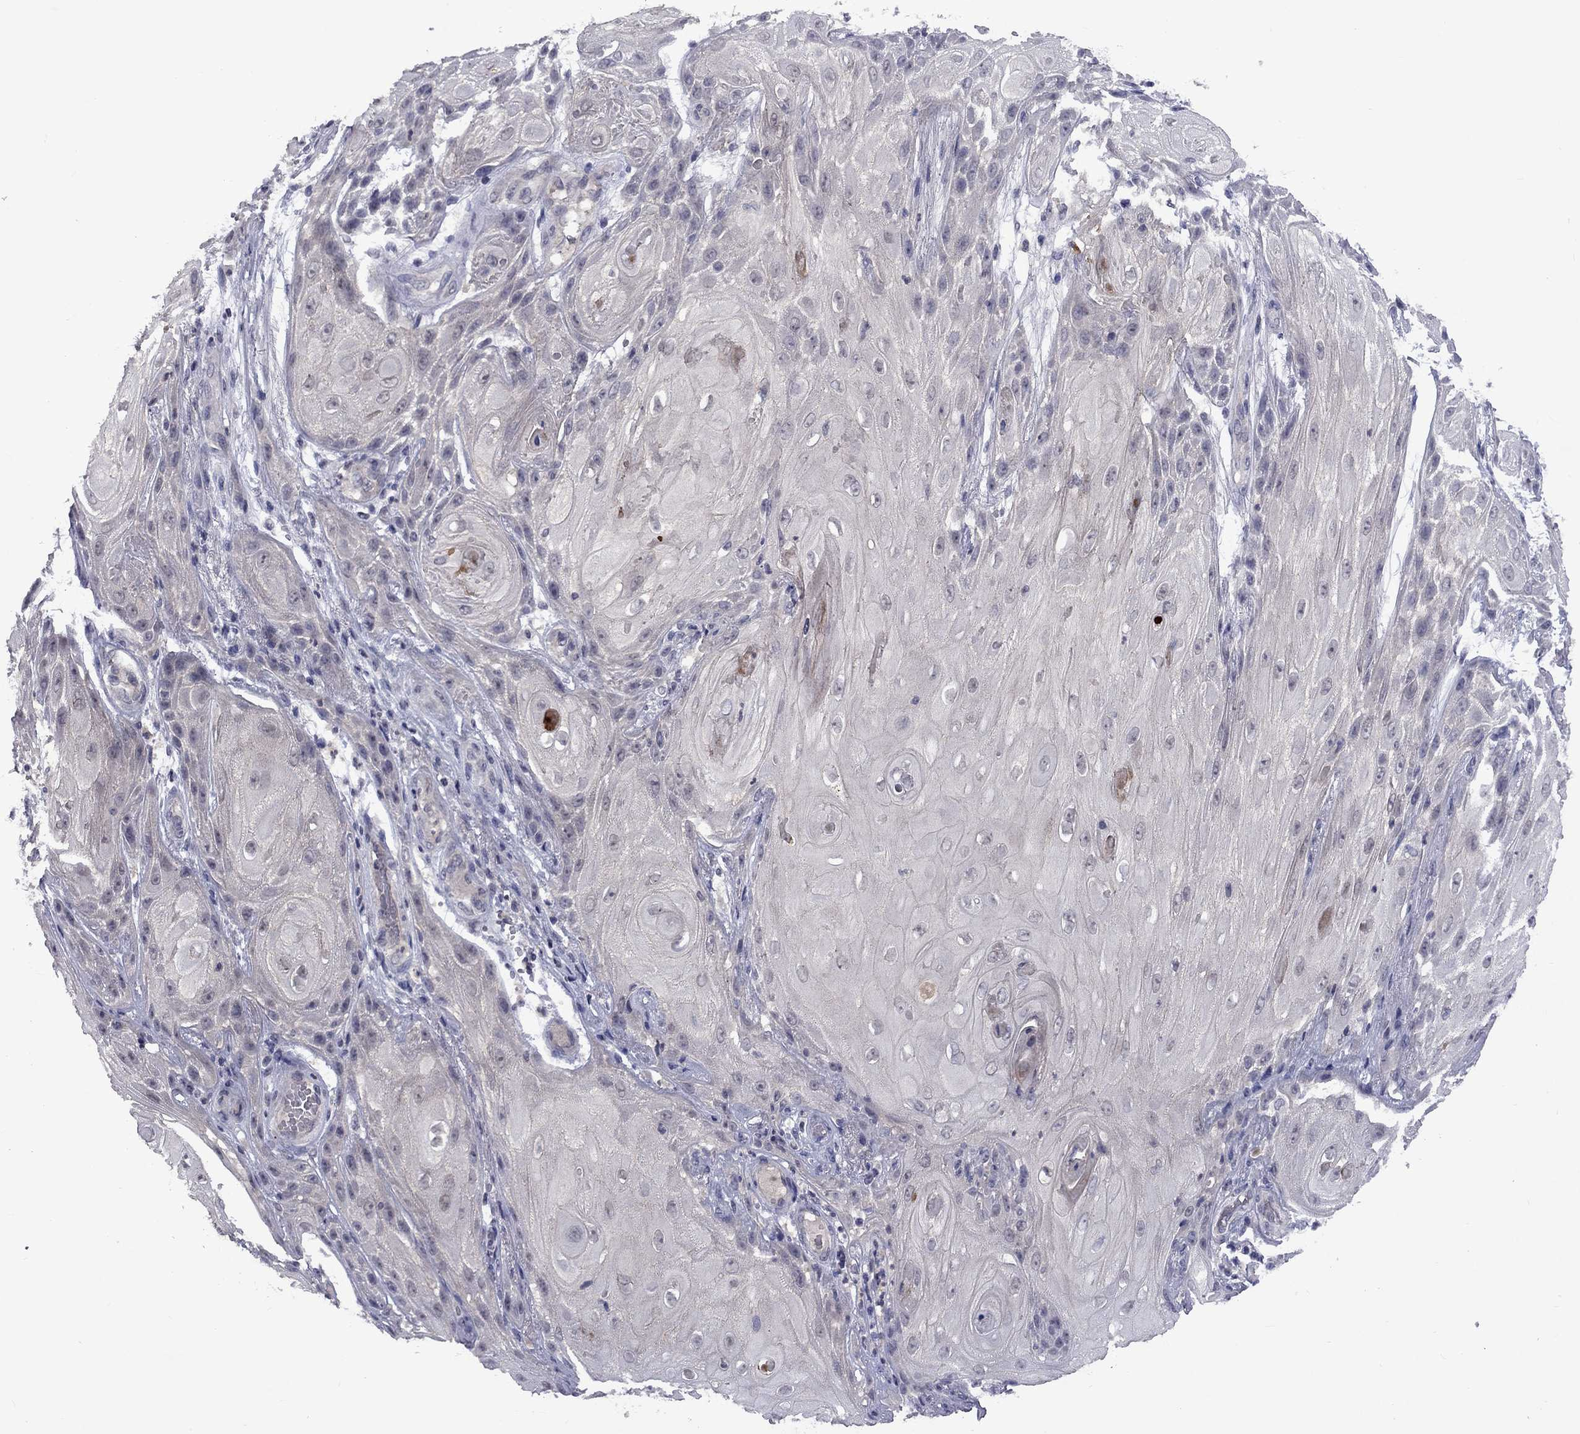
{"staining": {"intensity": "negative", "quantity": "none", "location": "none"}, "tissue": "skin cancer", "cell_type": "Tumor cells", "image_type": "cancer", "snomed": [{"axis": "morphology", "description": "Squamous cell carcinoma, NOS"}, {"axis": "topography", "description": "Skin"}], "caption": "The photomicrograph exhibits no staining of tumor cells in skin cancer. The staining was performed using DAB (3,3'-diaminobenzidine) to visualize the protein expression in brown, while the nuclei were stained in blue with hematoxylin (Magnification: 20x).", "gene": "SNTA1", "patient": {"sex": "male", "age": 62}}